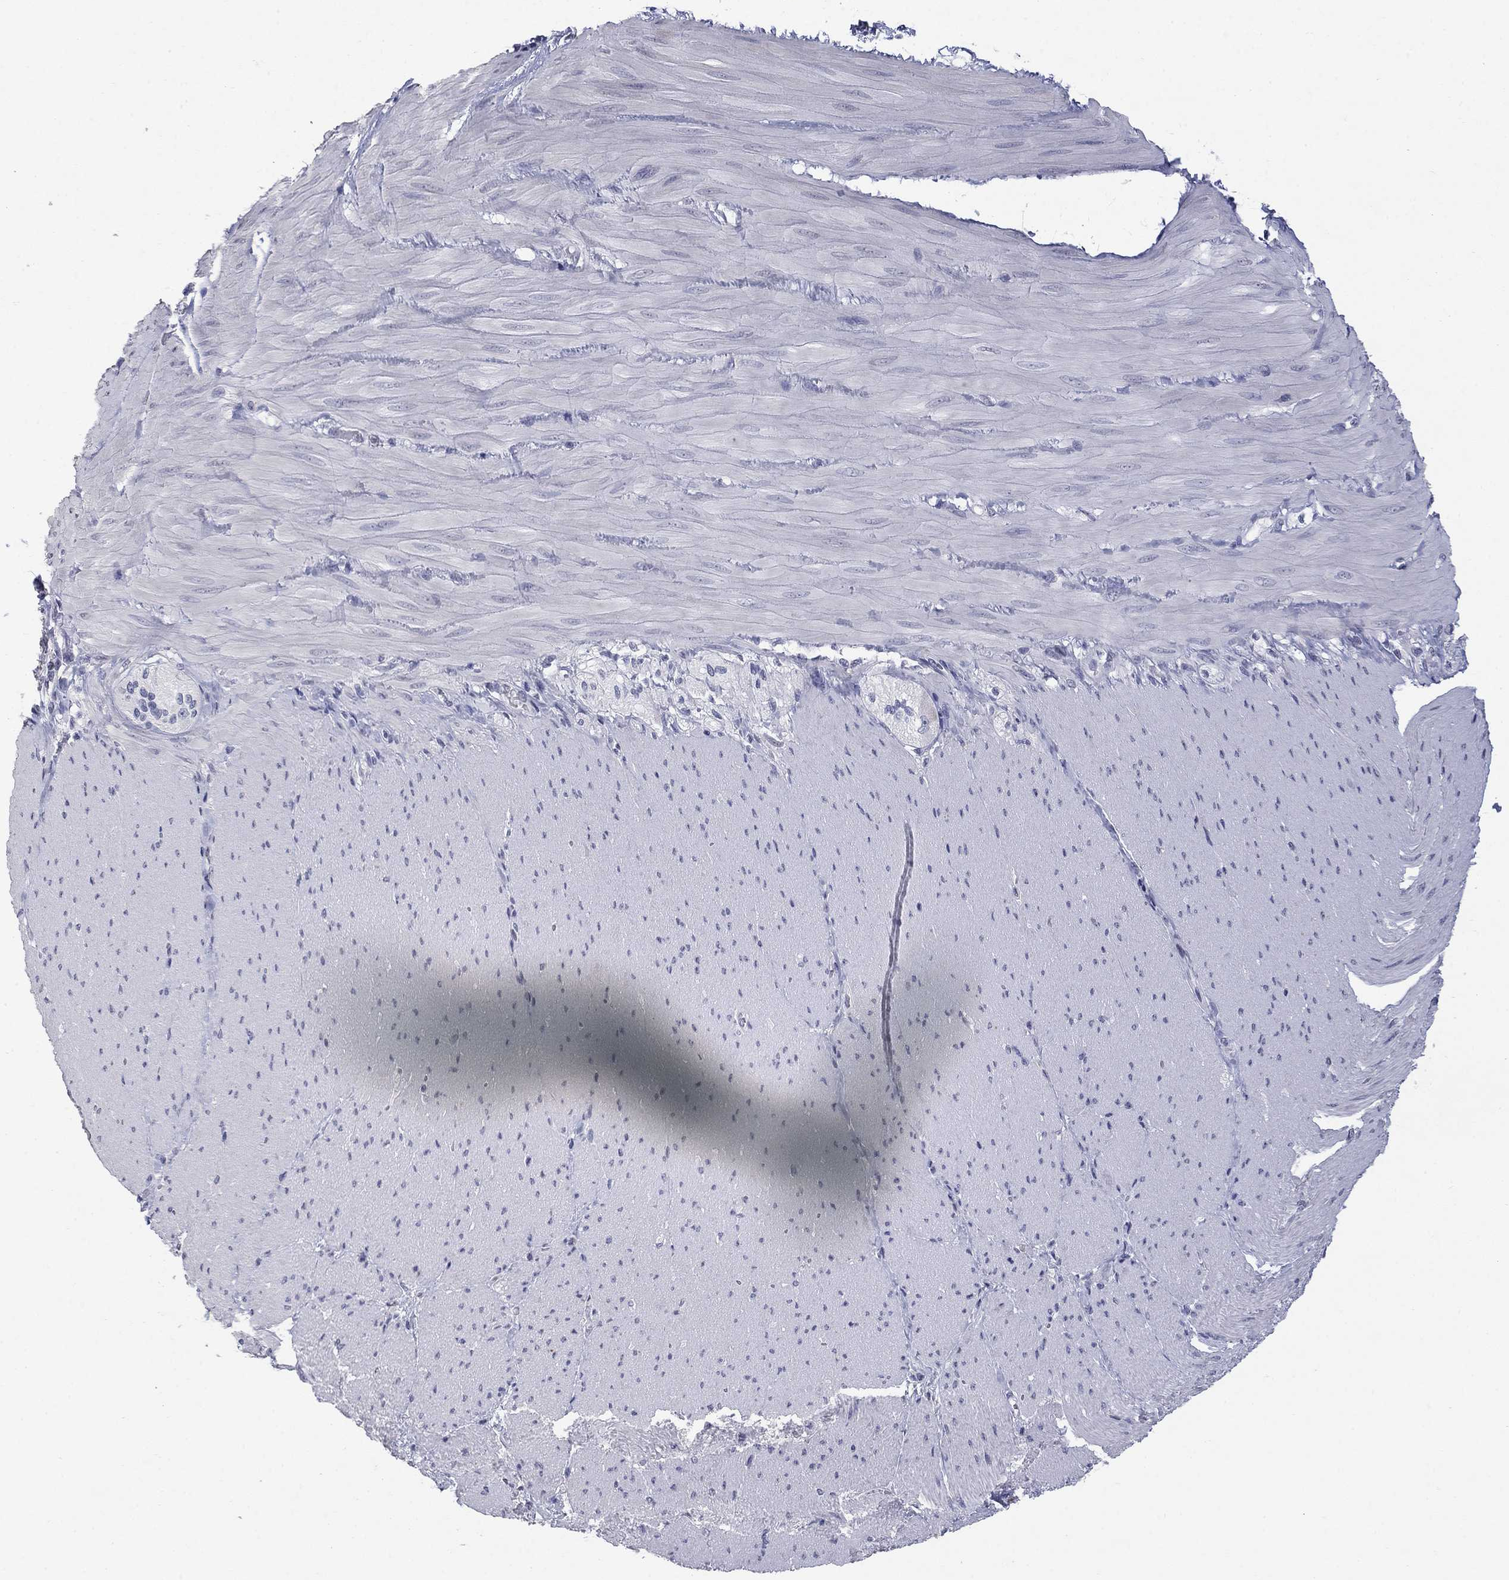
{"staining": {"intensity": "negative", "quantity": "none", "location": "none"}, "tissue": "soft tissue", "cell_type": "Fibroblasts", "image_type": "normal", "snomed": [{"axis": "morphology", "description": "Normal tissue, NOS"}, {"axis": "topography", "description": "Smooth muscle"}, {"axis": "topography", "description": "Duodenum"}, {"axis": "topography", "description": "Peripheral nerve tissue"}], "caption": "Immunohistochemistry (IHC) micrograph of unremarkable human soft tissue stained for a protein (brown), which displays no positivity in fibroblasts.", "gene": "SLC51A", "patient": {"sex": "female", "age": 61}}